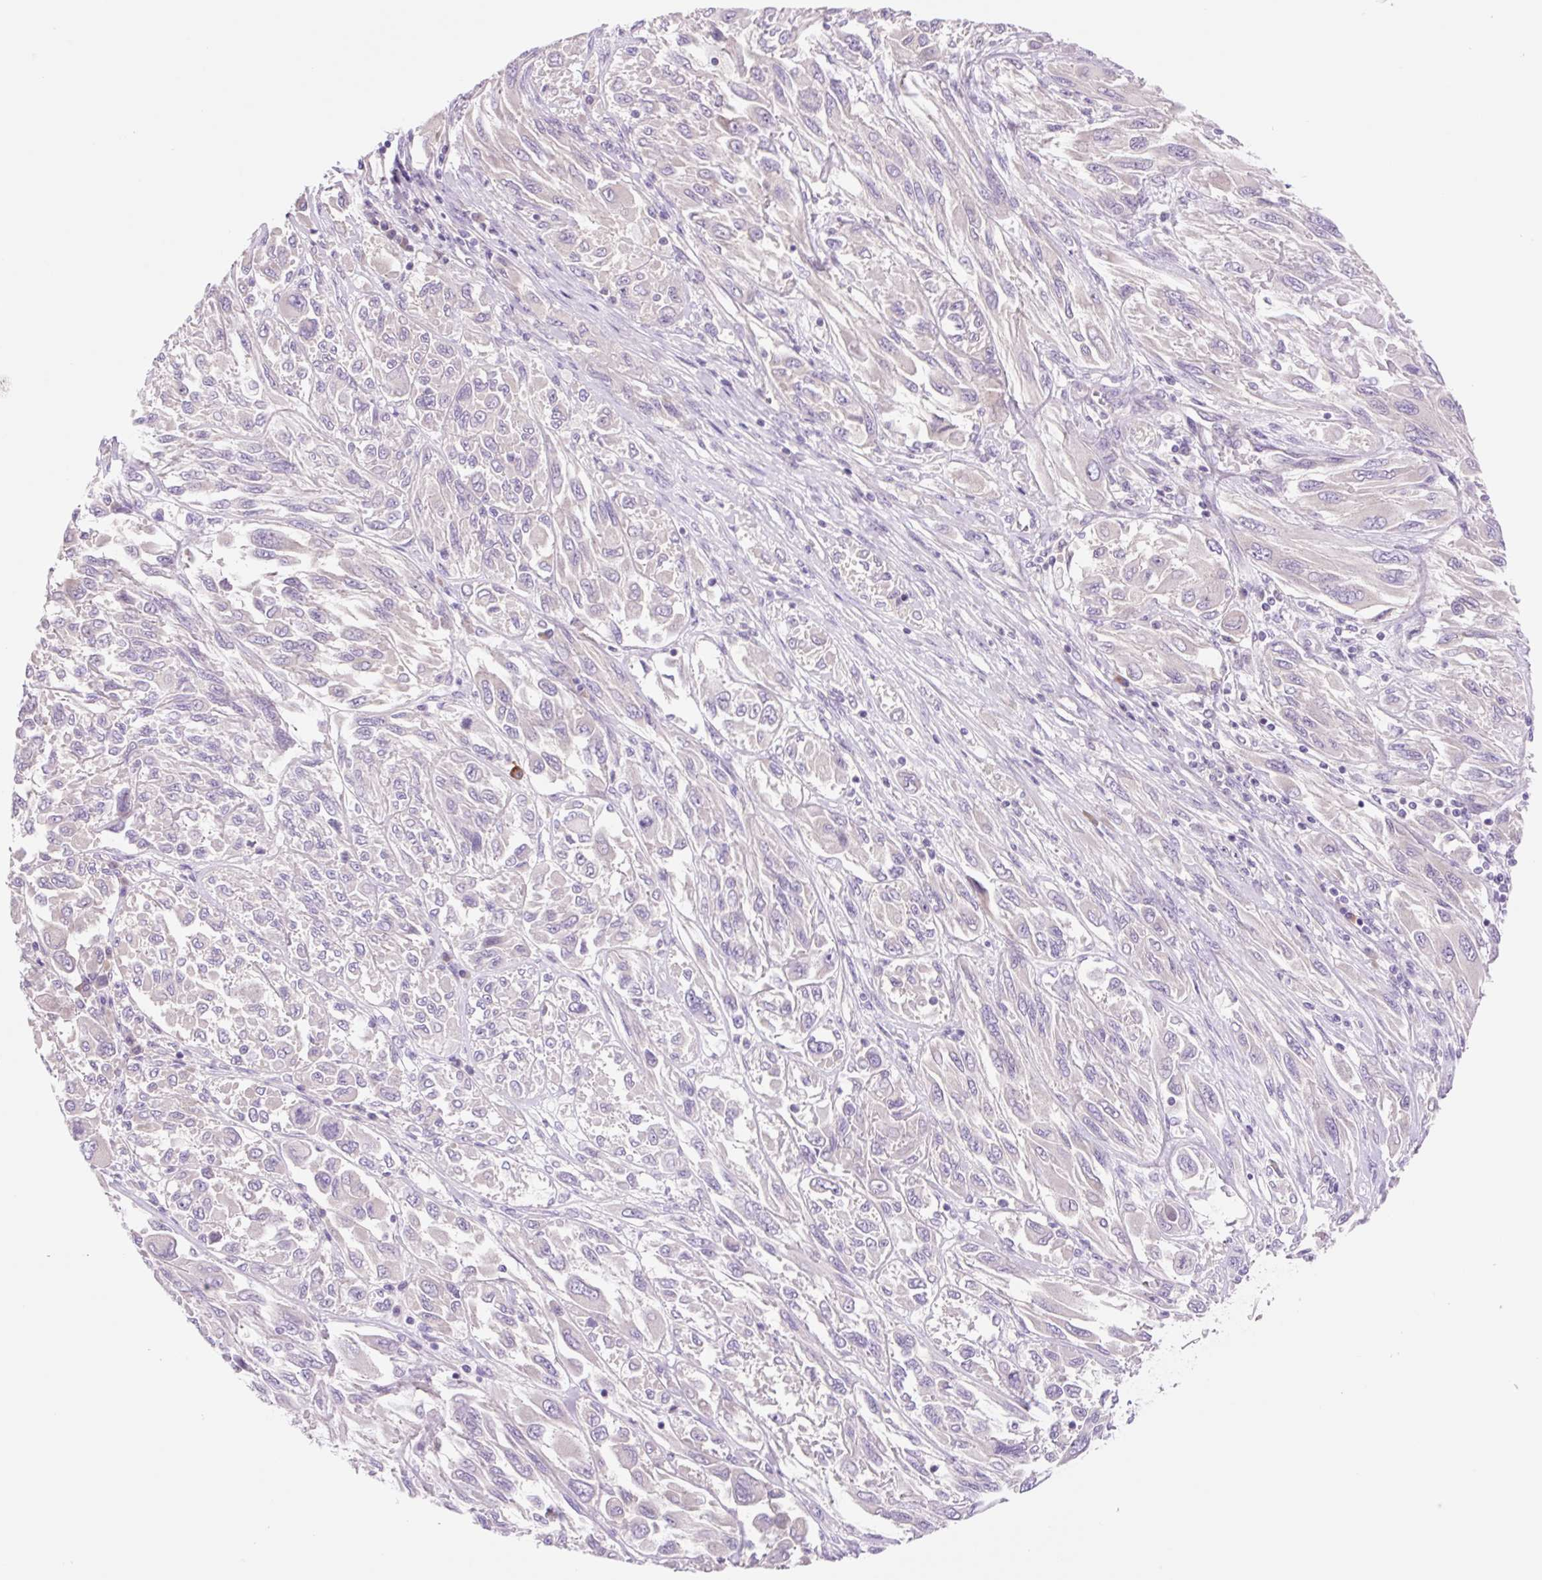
{"staining": {"intensity": "negative", "quantity": "none", "location": "none"}, "tissue": "melanoma", "cell_type": "Tumor cells", "image_type": "cancer", "snomed": [{"axis": "morphology", "description": "Malignant melanoma, NOS"}, {"axis": "topography", "description": "Skin"}], "caption": "The image displays no staining of tumor cells in melanoma.", "gene": "CELF6", "patient": {"sex": "female", "age": 91}}